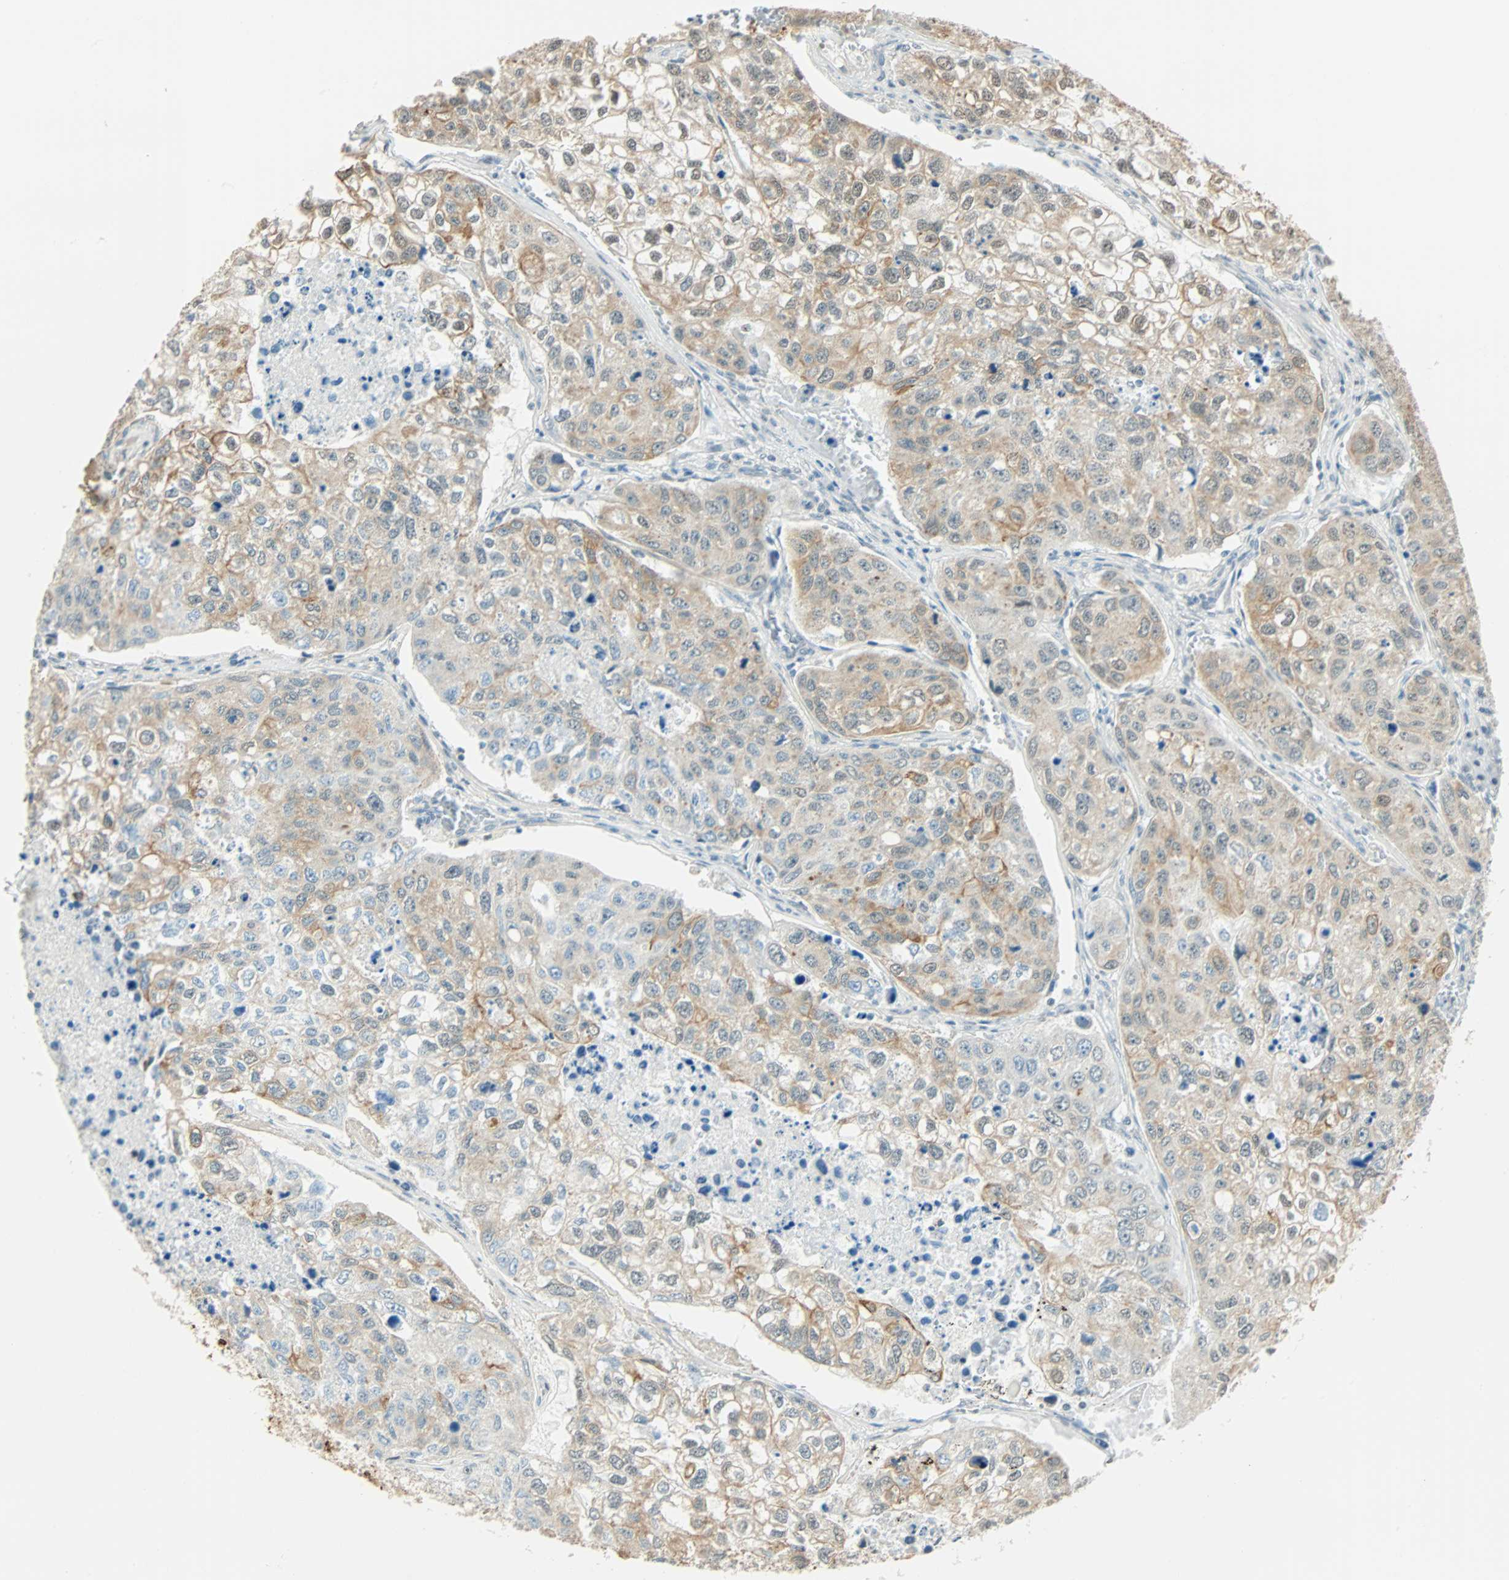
{"staining": {"intensity": "strong", "quantity": "25%-75%", "location": "cytoplasmic/membranous"}, "tissue": "urothelial cancer", "cell_type": "Tumor cells", "image_type": "cancer", "snomed": [{"axis": "morphology", "description": "Urothelial carcinoma, High grade"}, {"axis": "topography", "description": "Lymph node"}, {"axis": "topography", "description": "Urinary bladder"}], "caption": "The histopathology image reveals immunohistochemical staining of urothelial carcinoma (high-grade). There is strong cytoplasmic/membranous staining is appreciated in approximately 25%-75% of tumor cells.", "gene": "NELFE", "patient": {"sex": "male", "age": 51}}